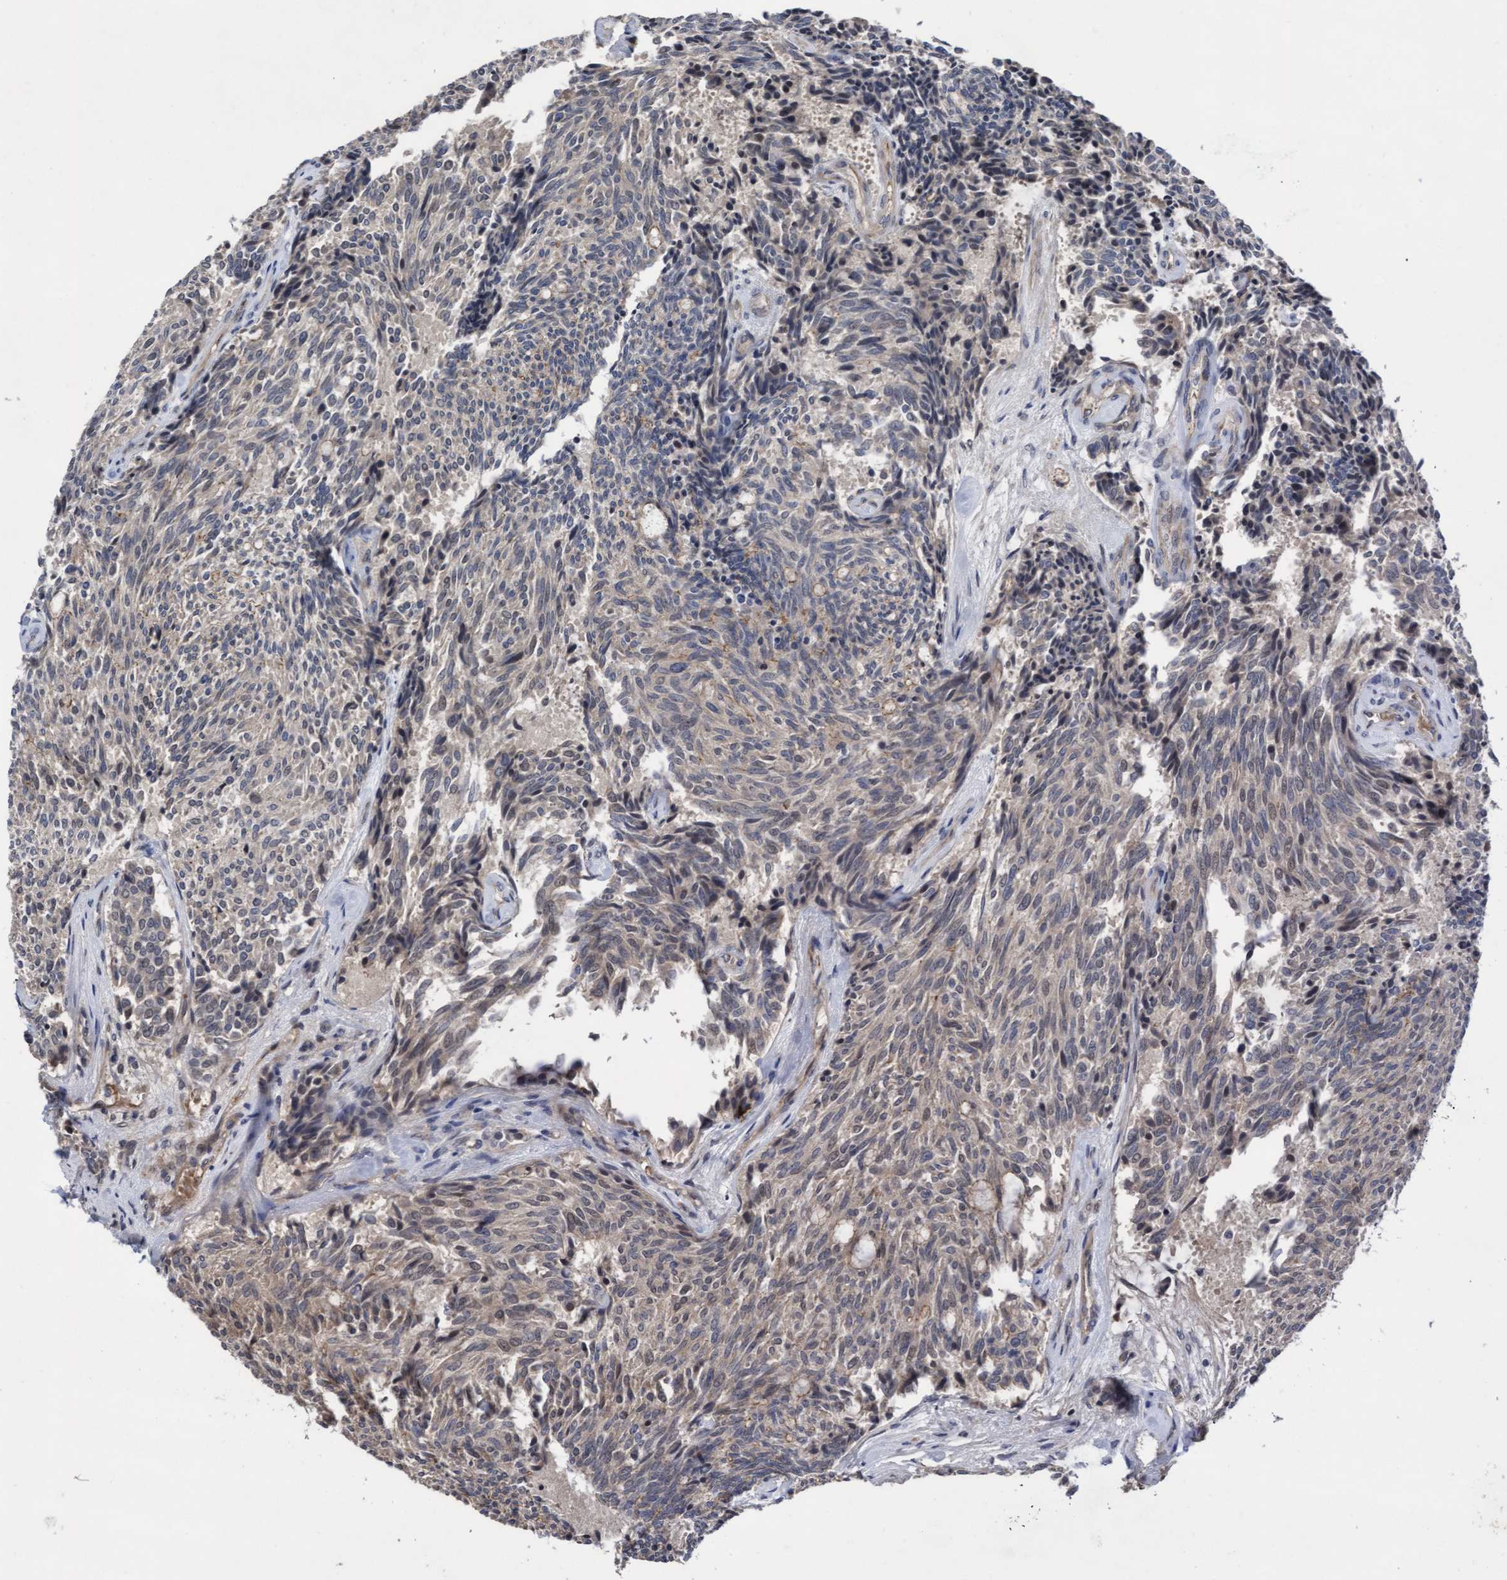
{"staining": {"intensity": "negative", "quantity": "none", "location": "none"}, "tissue": "carcinoid", "cell_type": "Tumor cells", "image_type": "cancer", "snomed": [{"axis": "morphology", "description": "Carcinoid, malignant, NOS"}, {"axis": "topography", "description": "Pancreas"}], "caption": "High power microscopy micrograph of an IHC micrograph of malignant carcinoid, revealing no significant expression in tumor cells.", "gene": "COBL", "patient": {"sex": "female", "age": 54}}